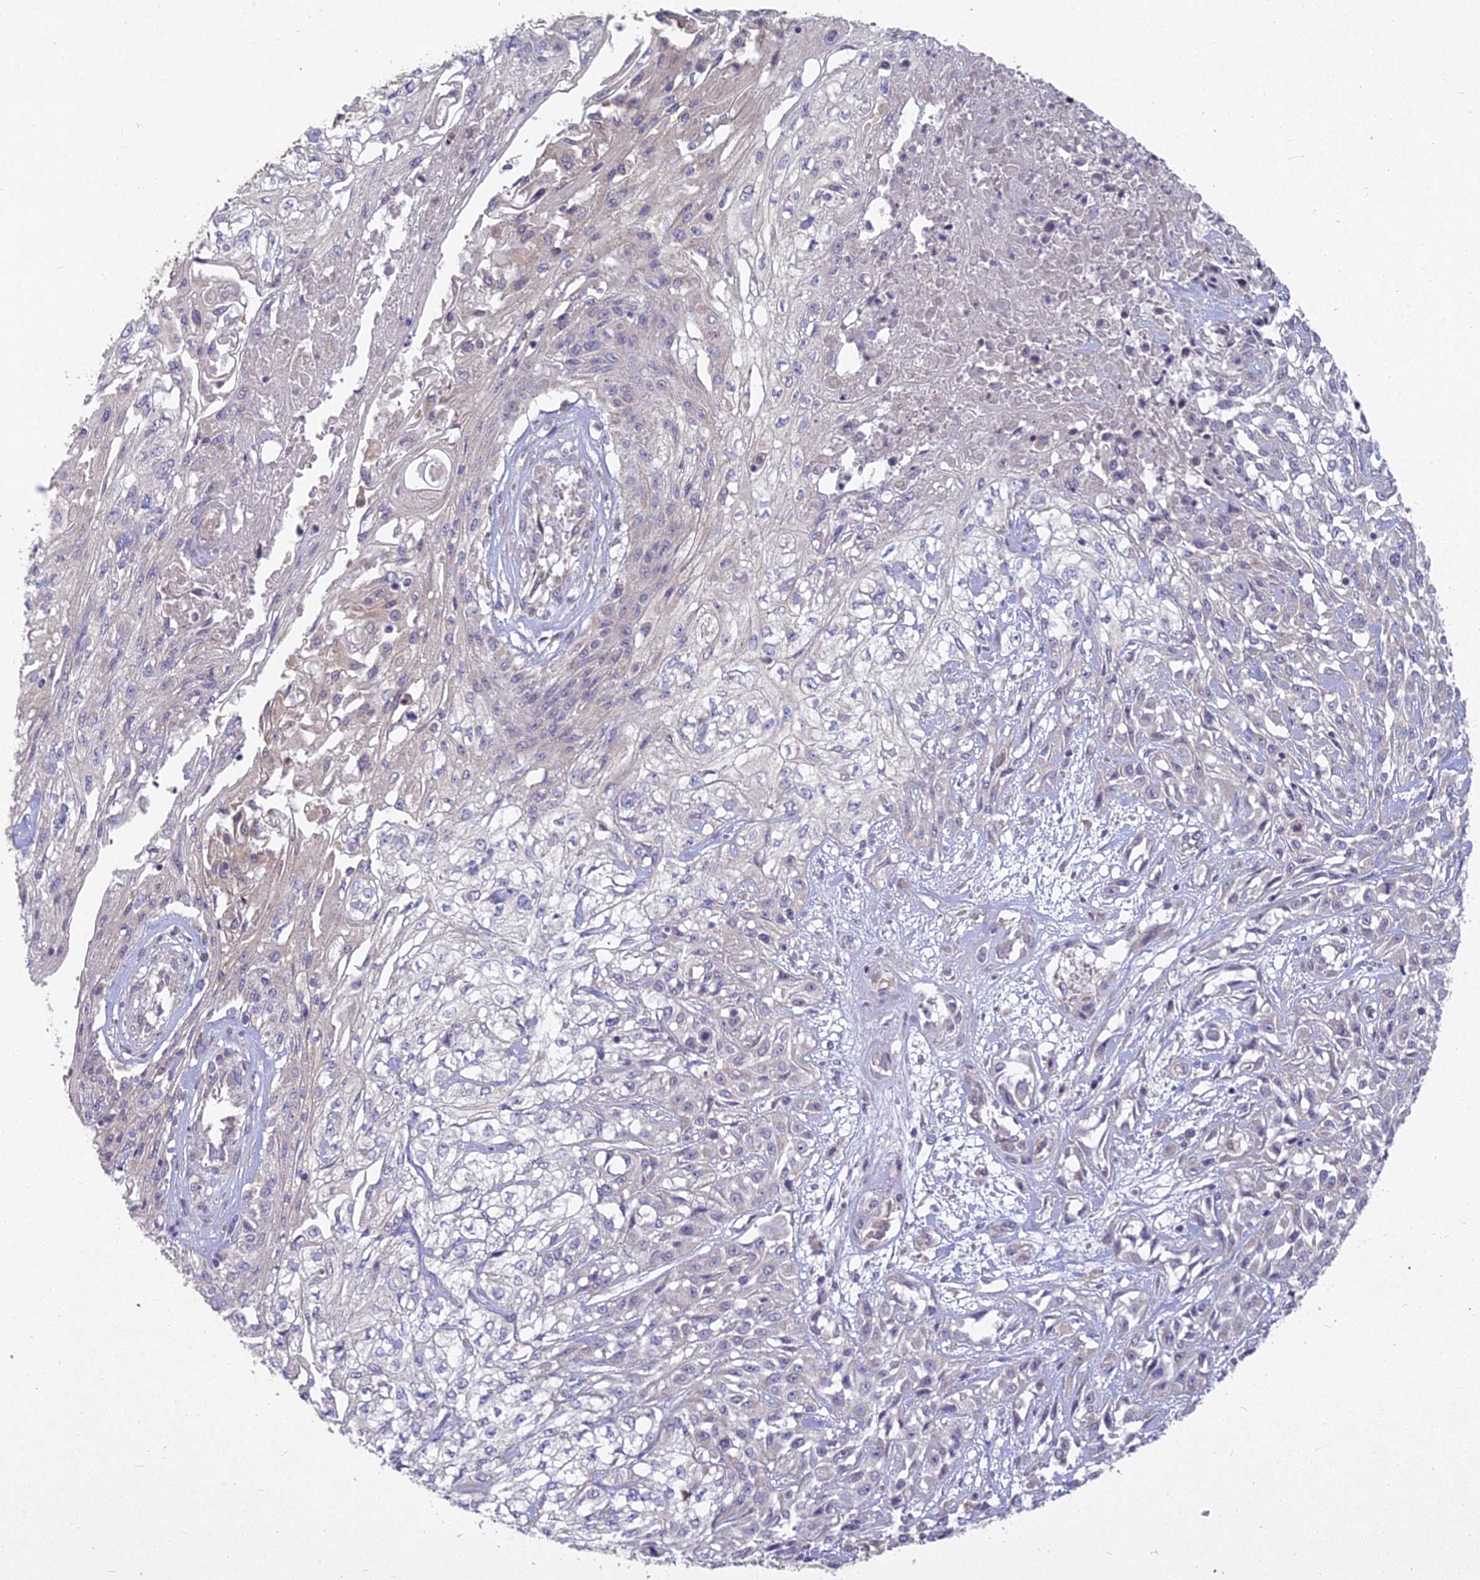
{"staining": {"intensity": "negative", "quantity": "none", "location": "none"}, "tissue": "skin cancer", "cell_type": "Tumor cells", "image_type": "cancer", "snomed": [{"axis": "morphology", "description": "Squamous cell carcinoma, NOS"}, {"axis": "morphology", "description": "Squamous cell carcinoma, metastatic, NOS"}, {"axis": "topography", "description": "Skin"}, {"axis": "topography", "description": "Lymph node"}], "caption": "High power microscopy micrograph of an immunohistochemistry histopathology image of skin cancer (metastatic squamous cell carcinoma), revealing no significant positivity in tumor cells.", "gene": "MICU2", "patient": {"sex": "male", "age": 75}}